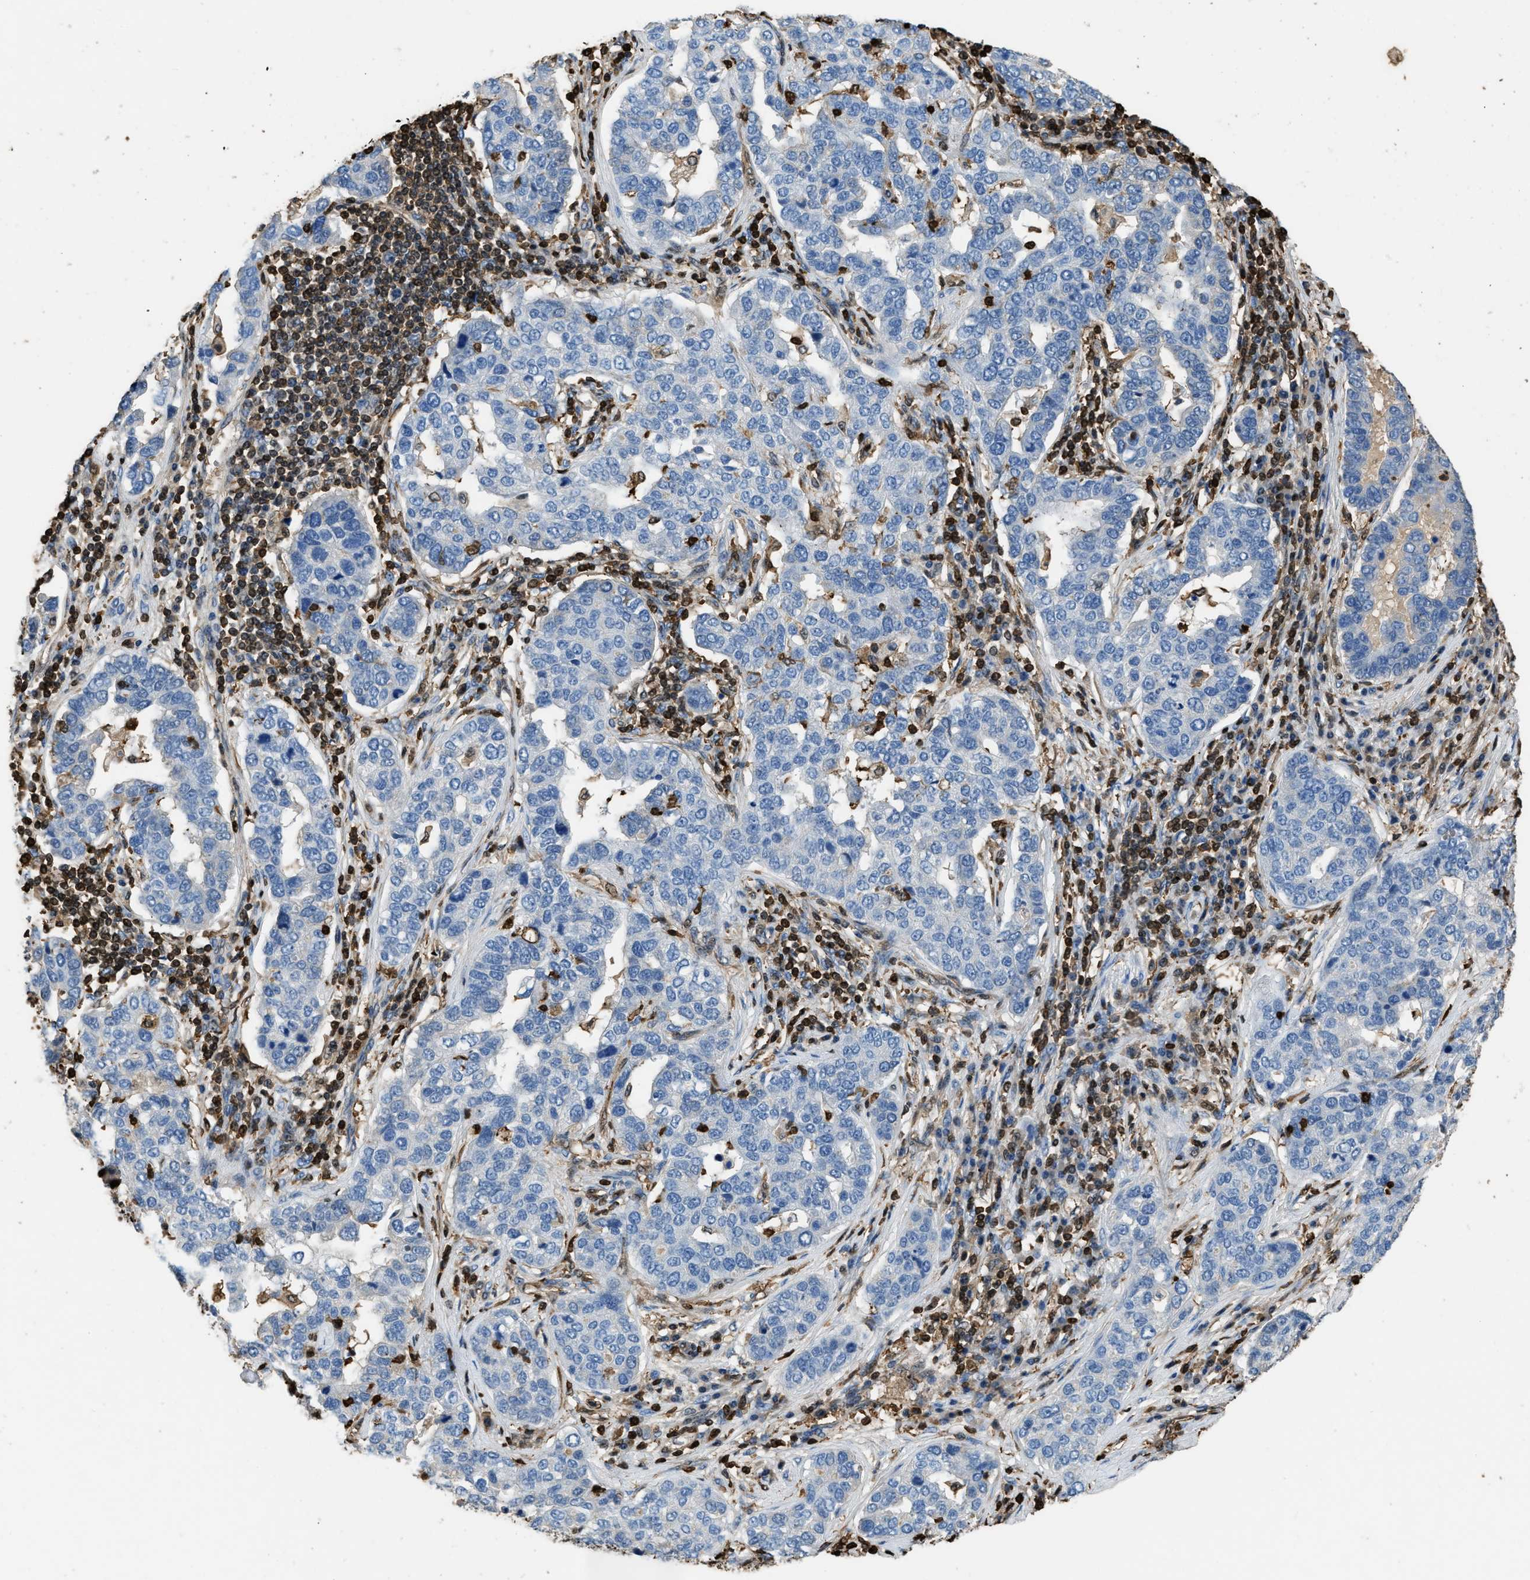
{"staining": {"intensity": "negative", "quantity": "none", "location": "none"}, "tissue": "pancreatic cancer", "cell_type": "Tumor cells", "image_type": "cancer", "snomed": [{"axis": "morphology", "description": "Adenocarcinoma, NOS"}, {"axis": "topography", "description": "Pancreas"}], "caption": "Immunohistochemical staining of human adenocarcinoma (pancreatic) exhibits no significant staining in tumor cells.", "gene": "ARHGDIB", "patient": {"sex": "female", "age": 61}}